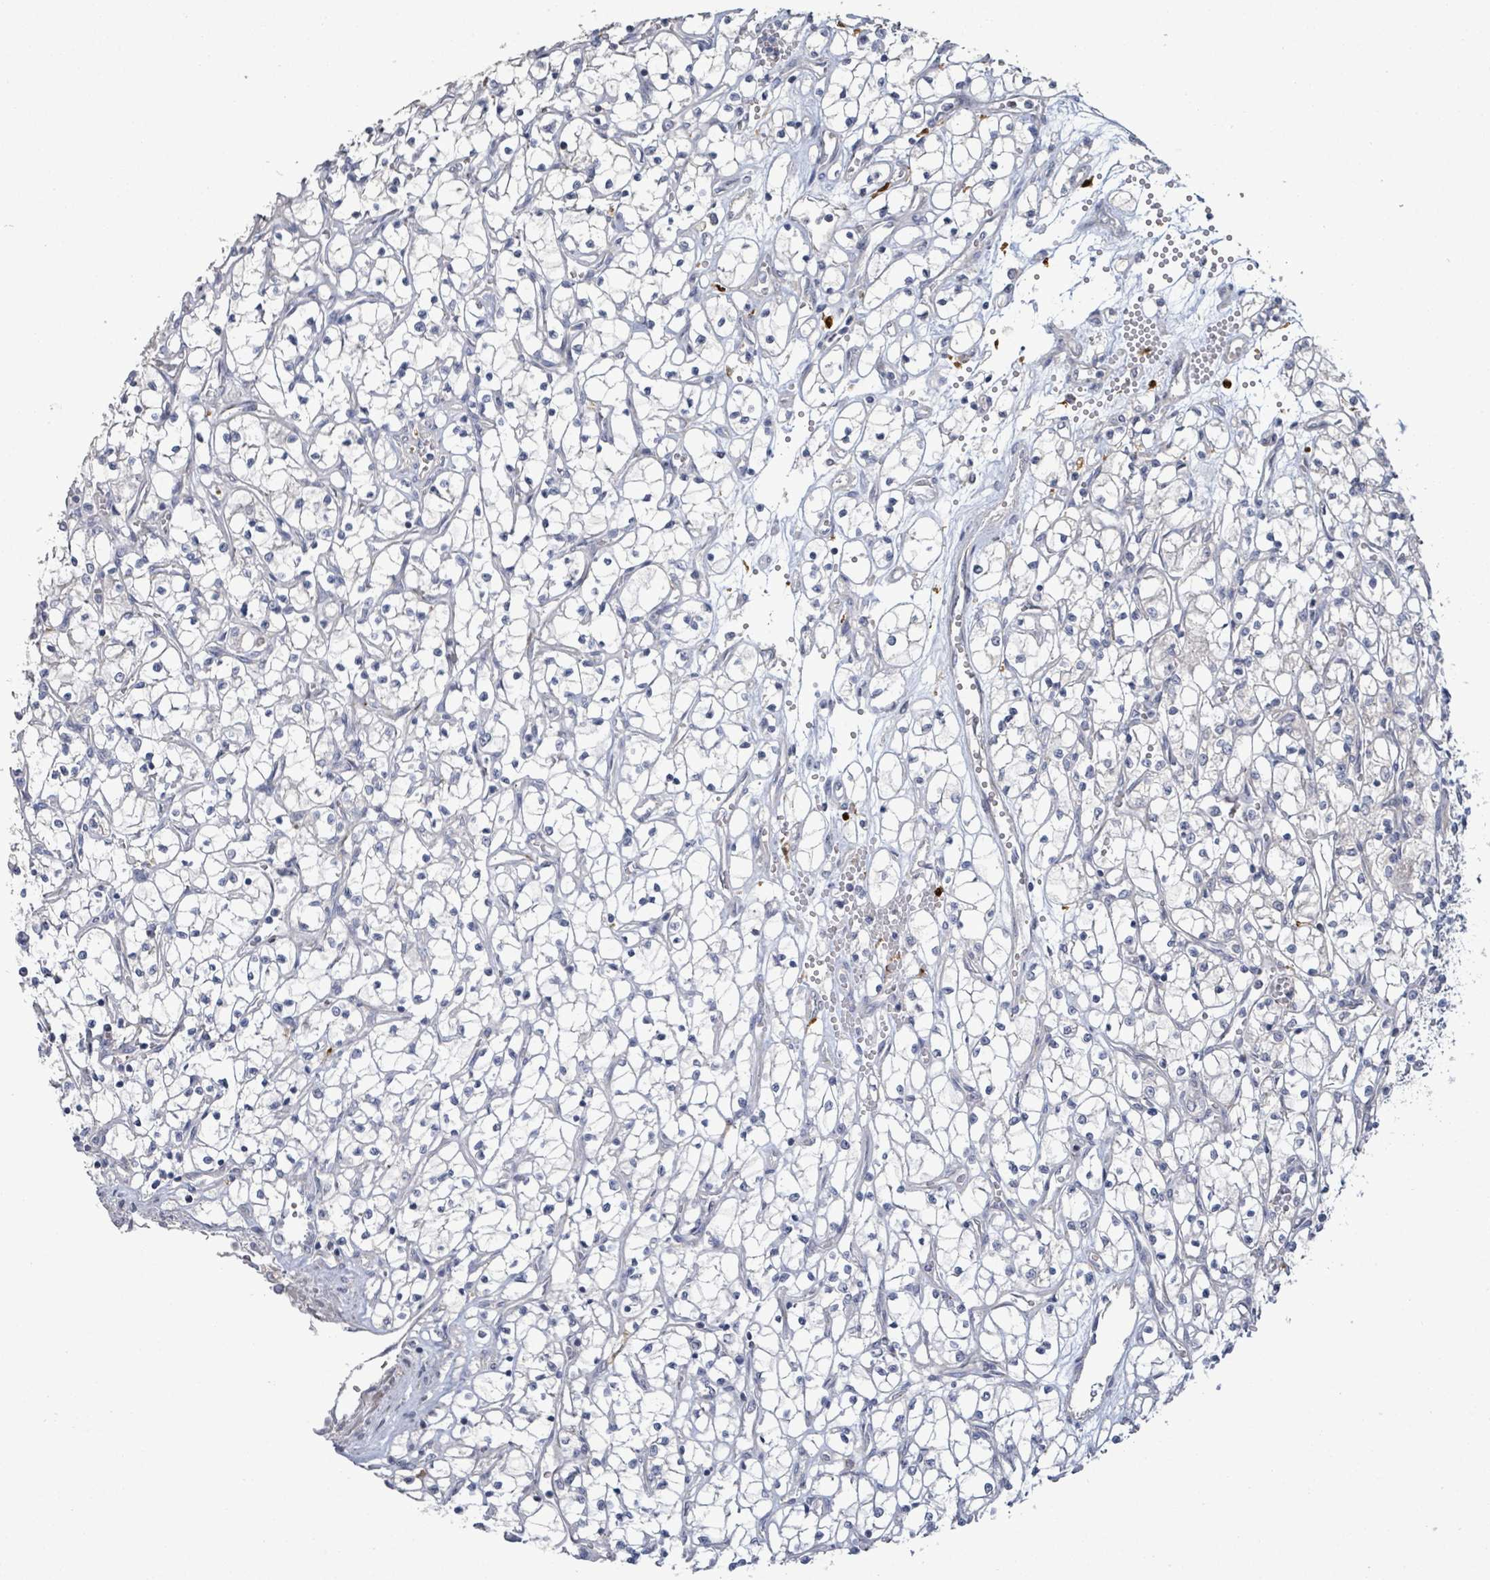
{"staining": {"intensity": "negative", "quantity": "none", "location": "none"}, "tissue": "renal cancer", "cell_type": "Tumor cells", "image_type": "cancer", "snomed": [{"axis": "morphology", "description": "Adenocarcinoma, NOS"}, {"axis": "topography", "description": "Kidney"}], "caption": "Micrograph shows no protein staining in tumor cells of renal adenocarcinoma tissue.", "gene": "LILRA4", "patient": {"sex": "female", "age": 69}}